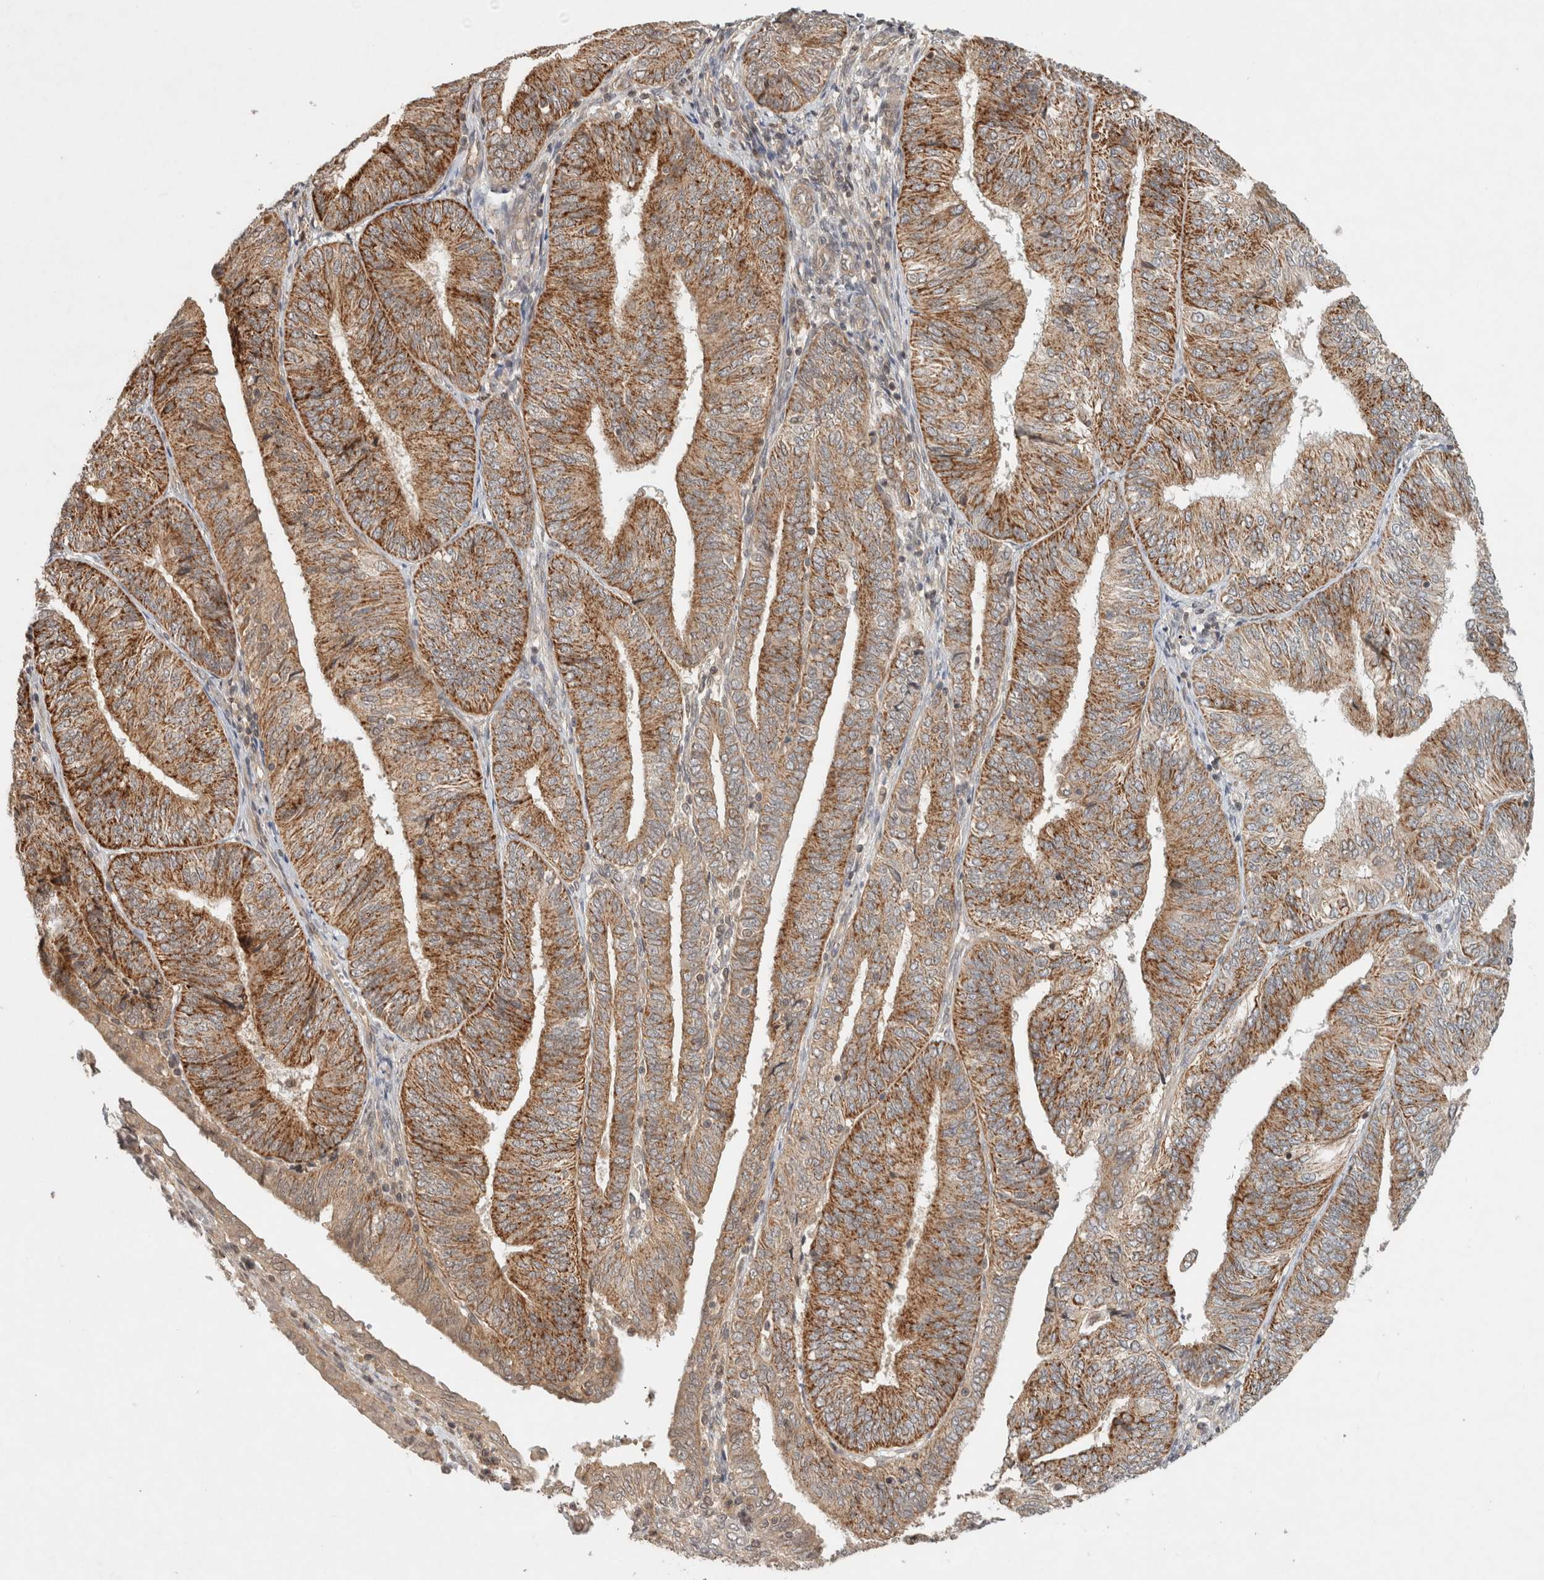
{"staining": {"intensity": "moderate", "quantity": ">75%", "location": "cytoplasmic/membranous"}, "tissue": "endometrial cancer", "cell_type": "Tumor cells", "image_type": "cancer", "snomed": [{"axis": "morphology", "description": "Adenocarcinoma, NOS"}, {"axis": "topography", "description": "Endometrium"}], "caption": "Immunohistochemical staining of human endometrial cancer (adenocarcinoma) demonstrates moderate cytoplasmic/membranous protein positivity in about >75% of tumor cells.", "gene": "CAAP1", "patient": {"sex": "female", "age": 58}}